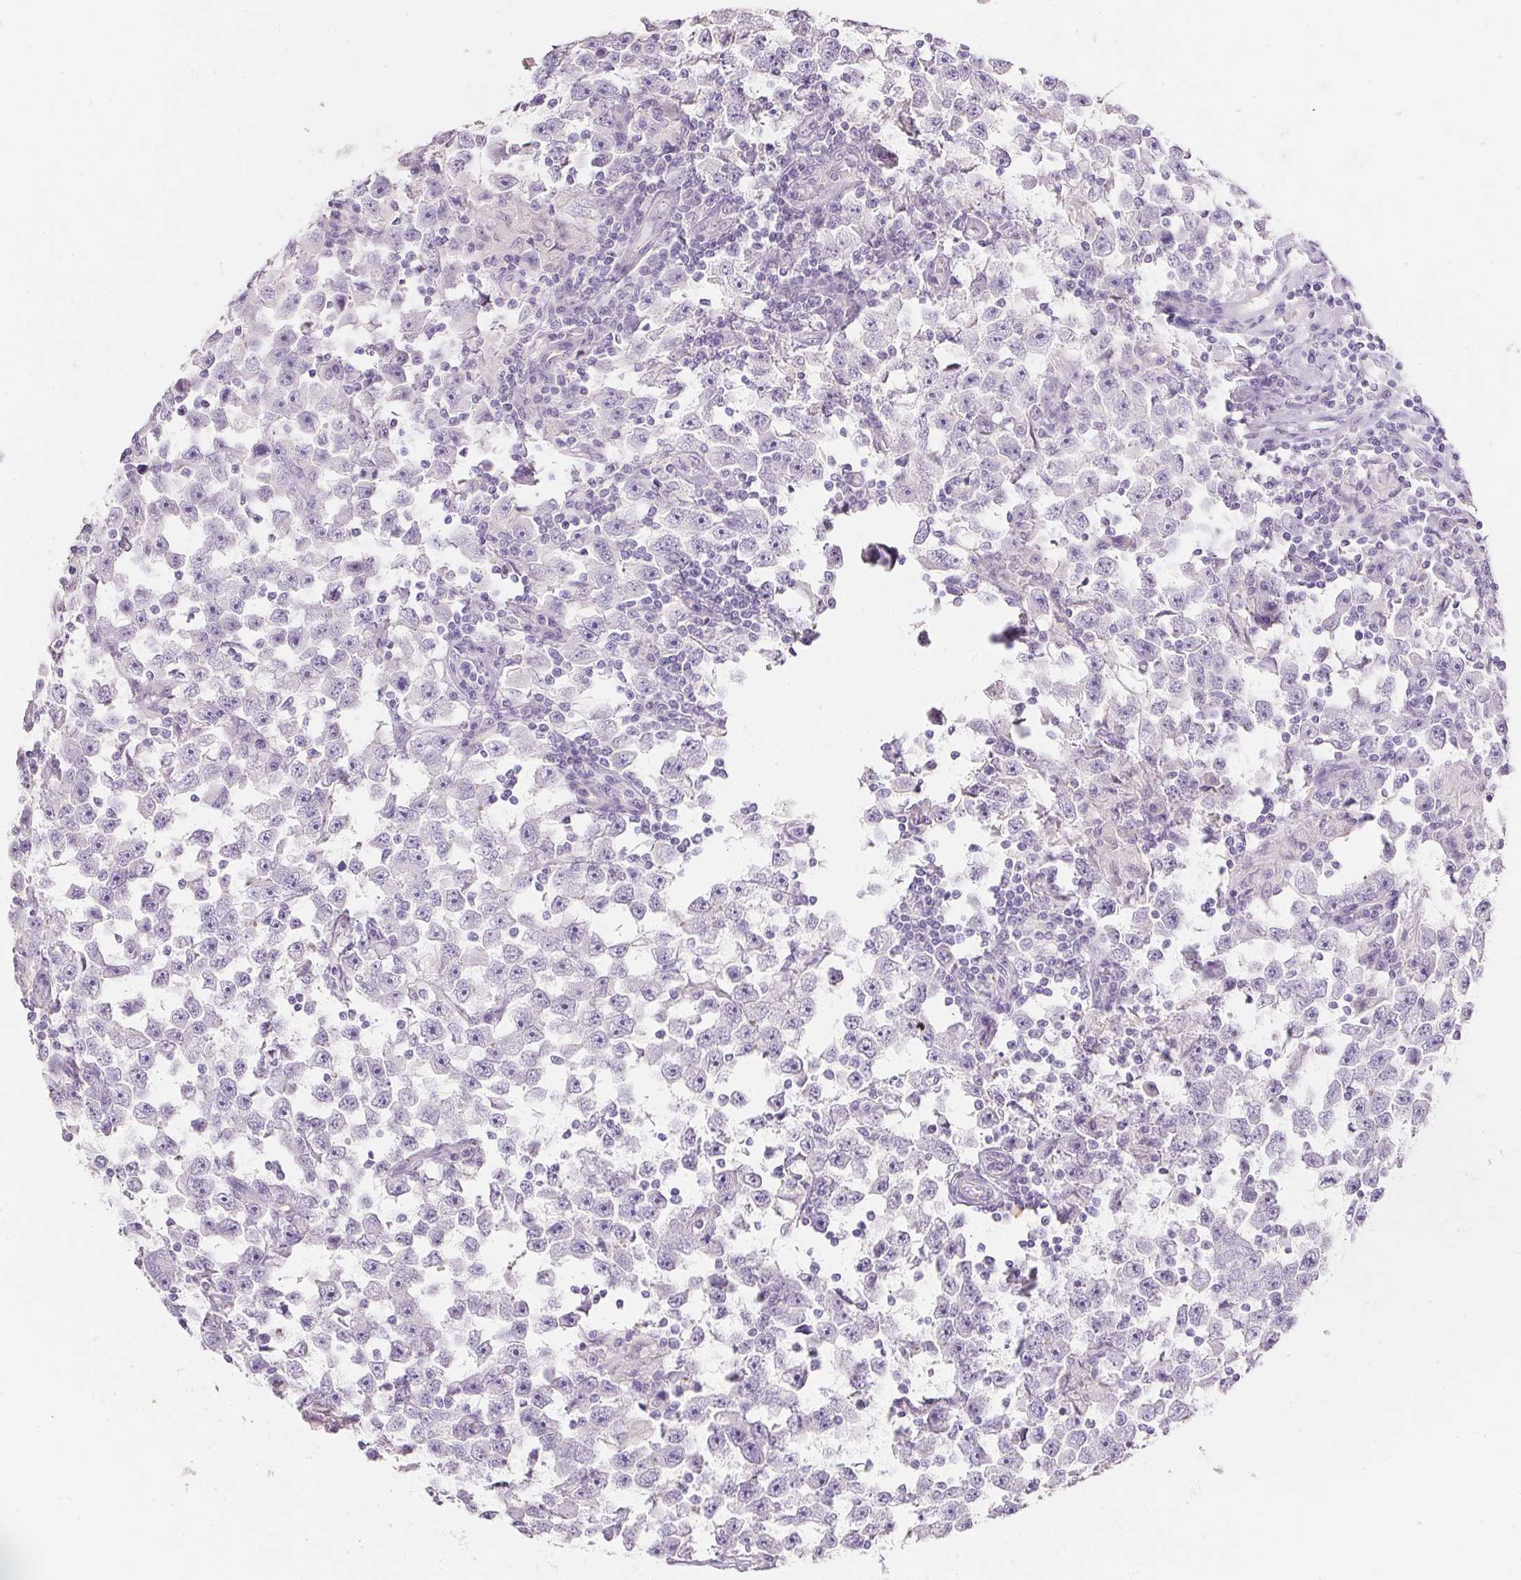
{"staining": {"intensity": "negative", "quantity": "none", "location": "none"}, "tissue": "testis cancer", "cell_type": "Tumor cells", "image_type": "cancer", "snomed": [{"axis": "morphology", "description": "Seminoma, NOS"}, {"axis": "topography", "description": "Testis"}], "caption": "Tumor cells show no significant expression in seminoma (testis).", "gene": "KCNE2", "patient": {"sex": "male", "age": 33}}